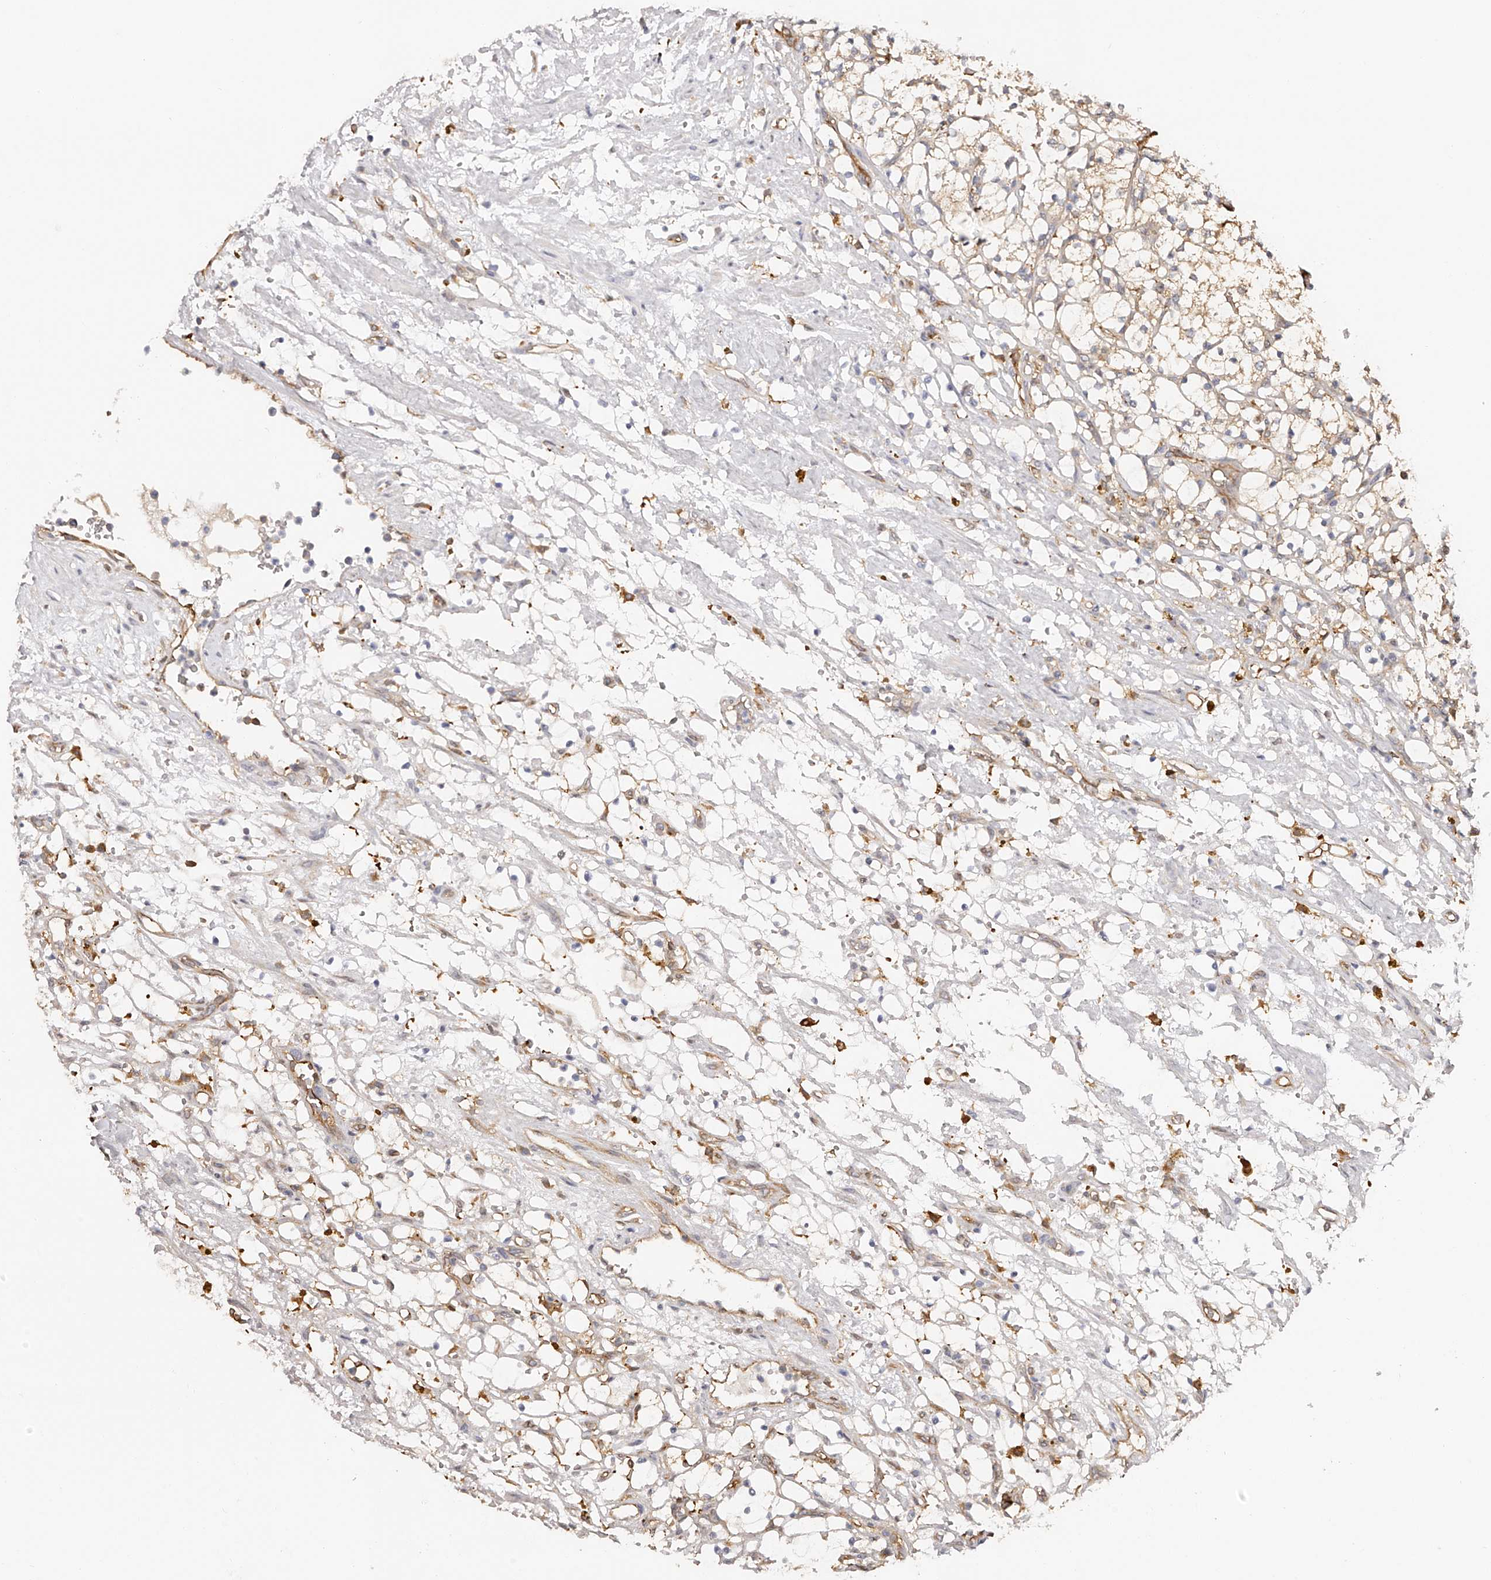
{"staining": {"intensity": "moderate", "quantity": "<25%", "location": "cytoplasmic/membranous"}, "tissue": "renal cancer", "cell_type": "Tumor cells", "image_type": "cancer", "snomed": [{"axis": "morphology", "description": "Adenocarcinoma, NOS"}, {"axis": "topography", "description": "Kidney"}], "caption": "Immunohistochemical staining of human renal cancer (adenocarcinoma) shows low levels of moderate cytoplasmic/membranous protein expression in approximately <25% of tumor cells.", "gene": "LAP3", "patient": {"sex": "female", "age": 69}}